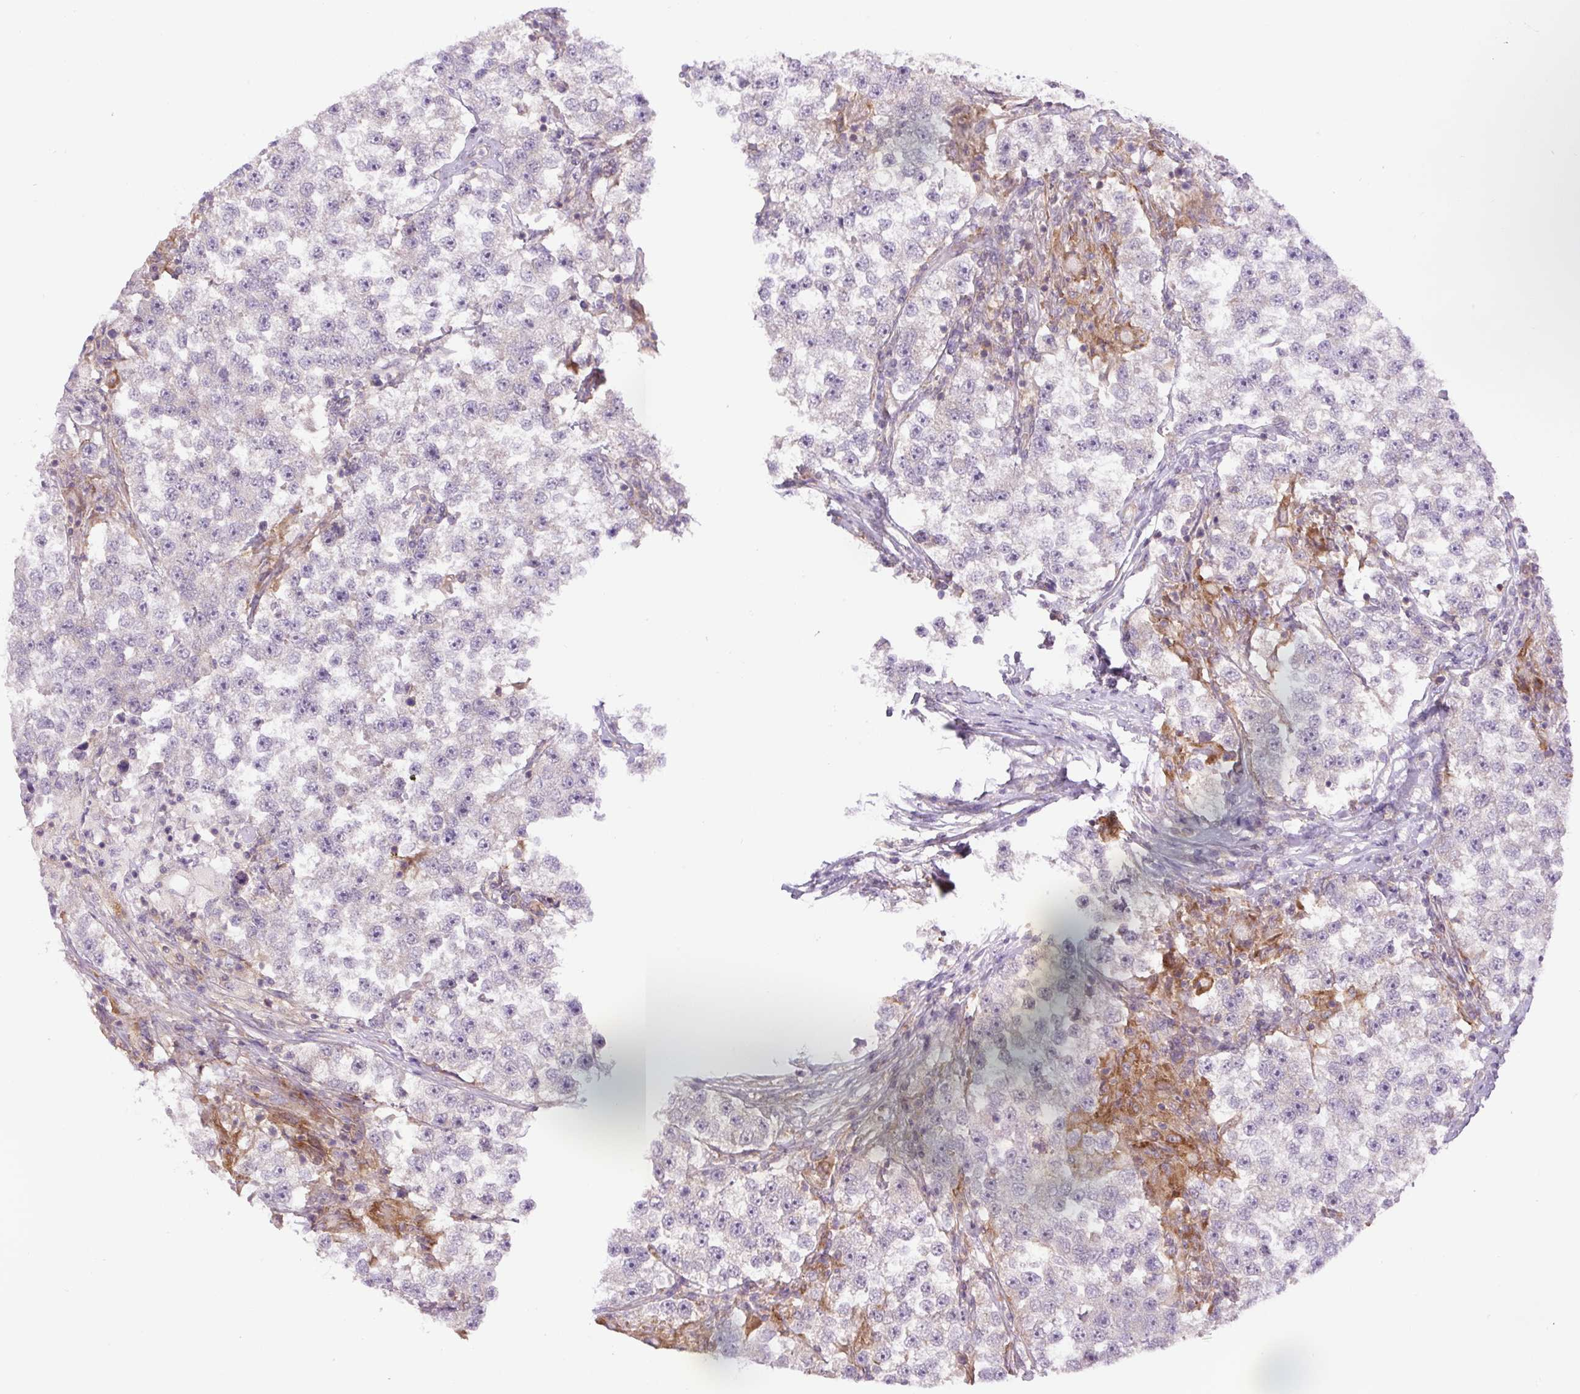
{"staining": {"intensity": "negative", "quantity": "none", "location": "none"}, "tissue": "testis cancer", "cell_type": "Tumor cells", "image_type": "cancer", "snomed": [{"axis": "morphology", "description": "Seminoma, NOS"}, {"axis": "topography", "description": "Testis"}], "caption": "This image is of testis cancer (seminoma) stained with IHC to label a protein in brown with the nuclei are counter-stained blue. There is no staining in tumor cells.", "gene": "MINK1", "patient": {"sex": "male", "age": 46}}